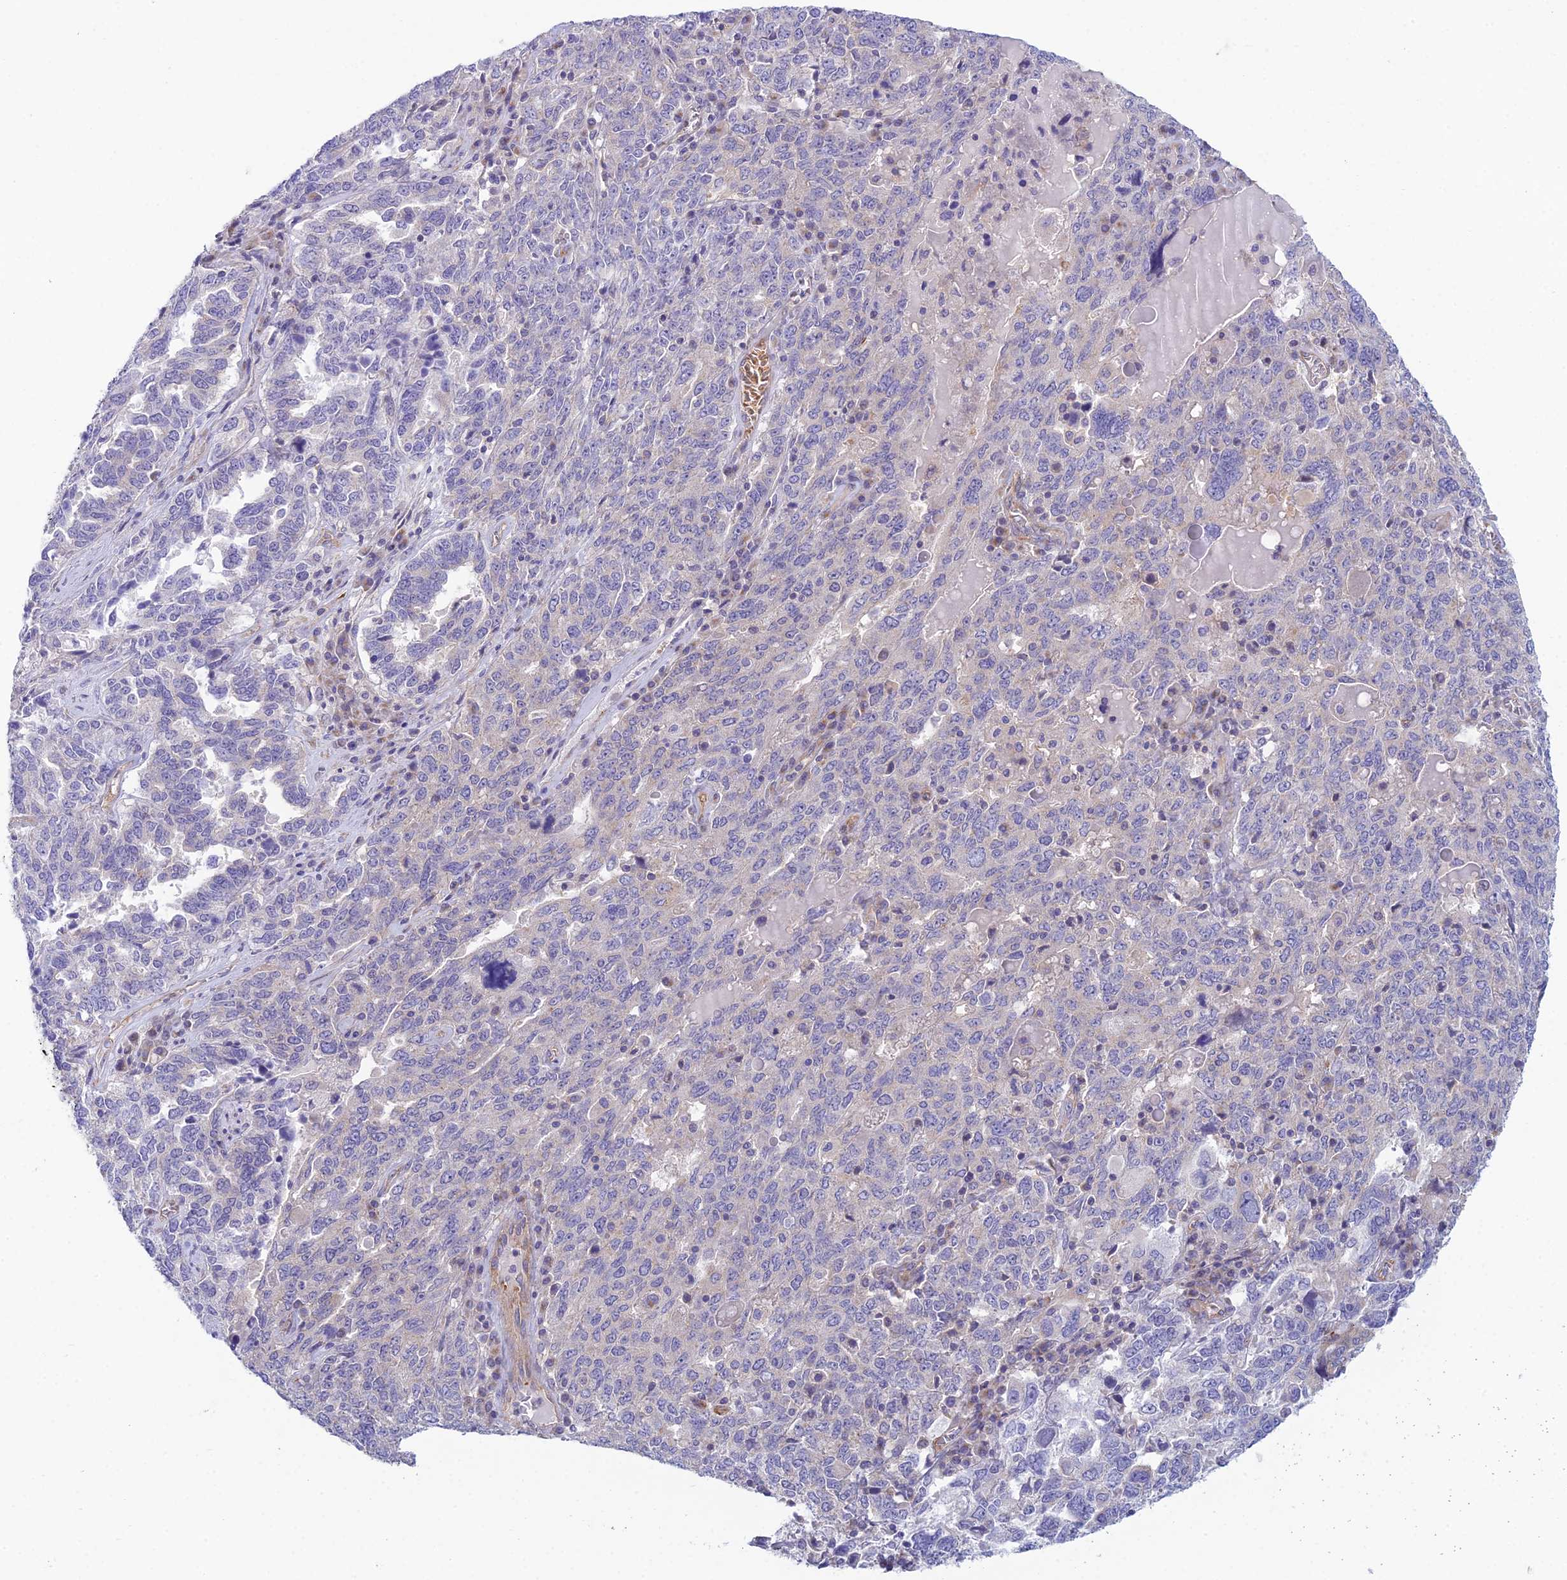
{"staining": {"intensity": "negative", "quantity": "none", "location": "none"}, "tissue": "ovarian cancer", "cell_type": "Tumor cells", "image_type": "cancer", "snomed": [{"axis": "morphology", "description": "Carcinoma, endometroid"}, {"axis": "topography", "description": "Ovary"}], "caption": "The histopathology image exhibits no staining of tumor cells in endometroid carcinoma (ovarian).", "gene": "ZNF564", "patient": {"sex": "female", "age": 62}}